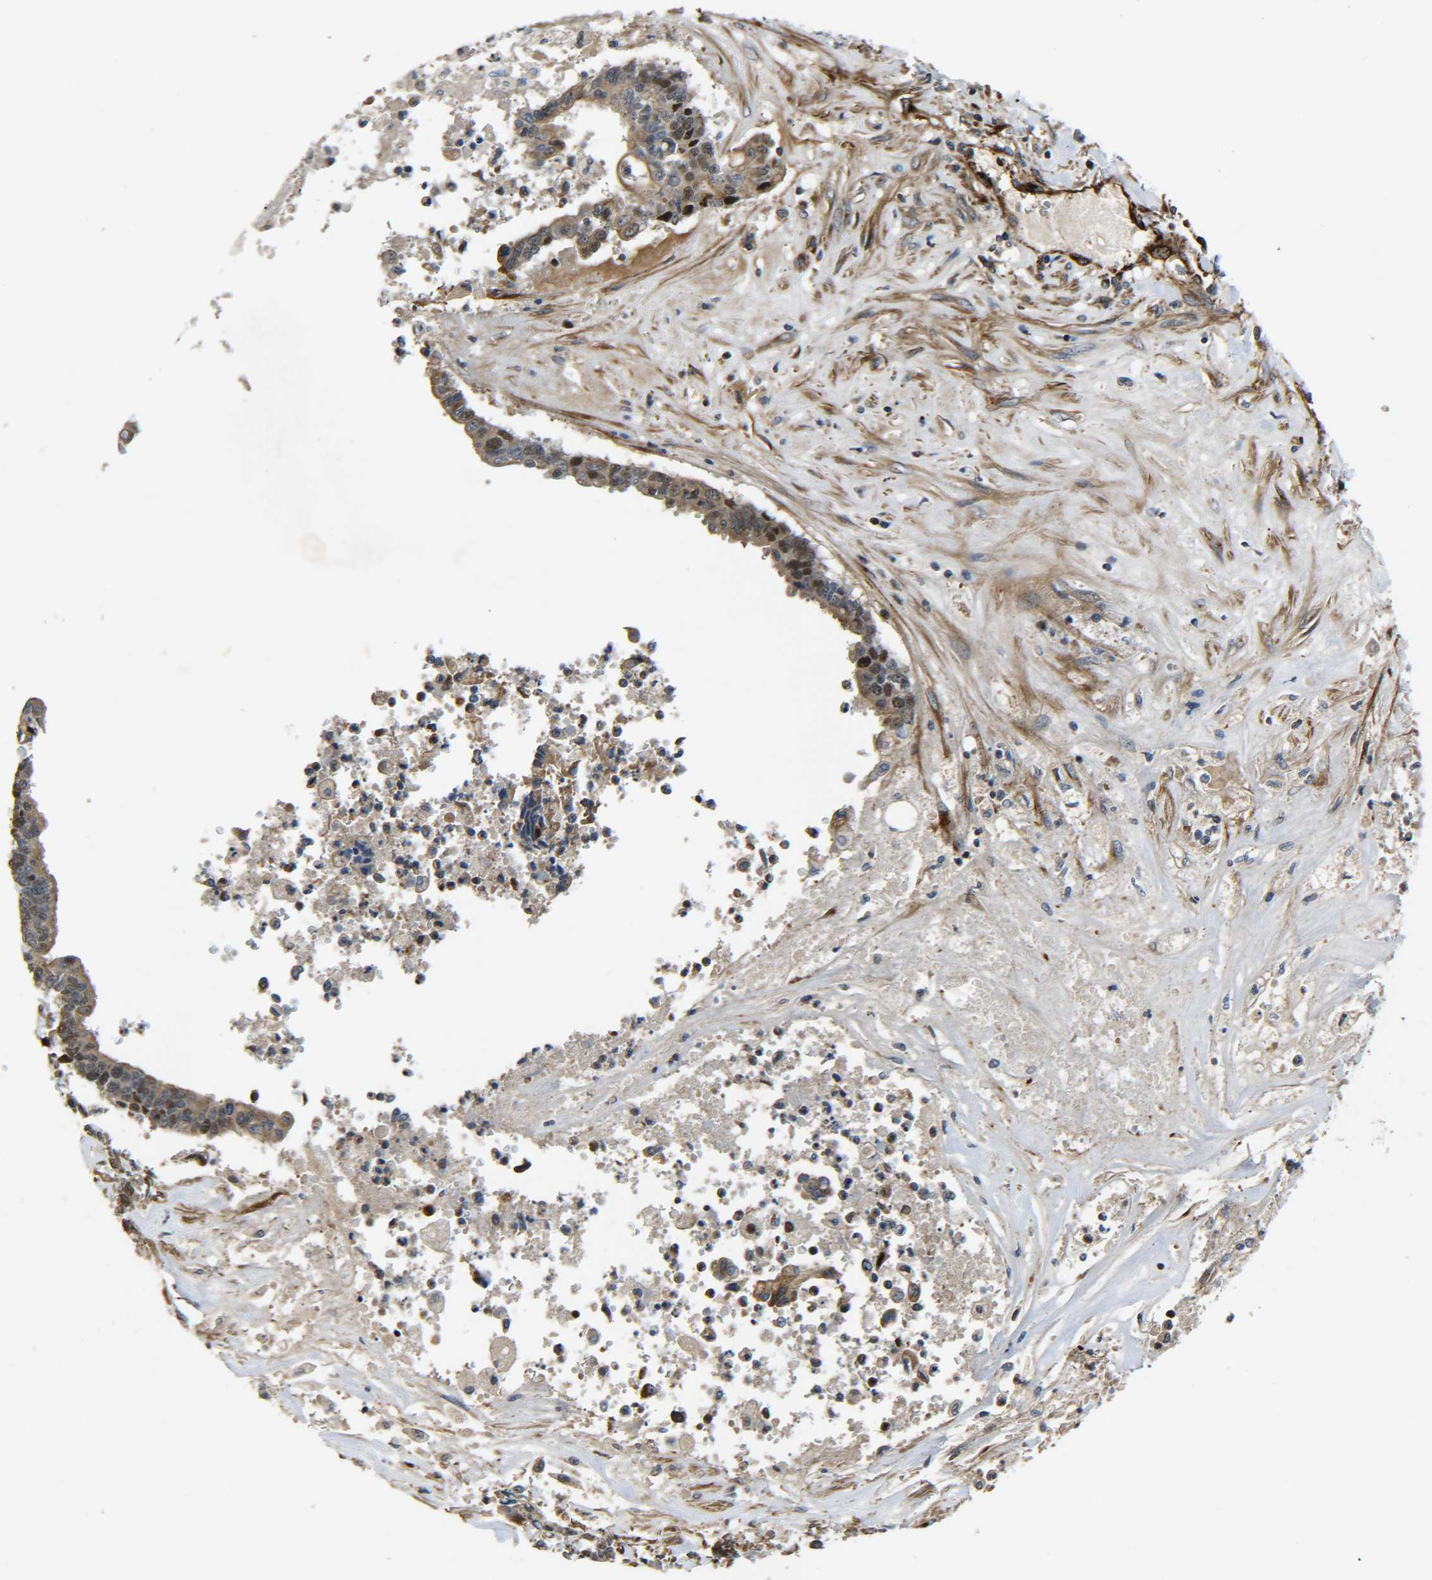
{"staining": {"intensity": "moderate", "quantity": ">75%", "location": "cytoplasmic/membranous,nuclear"}, "tissue": "liver cancer", "cell_type": "Tumor cells", "image_type": "cancer", "snomed": [{"axis": "morphology", "description": "Cholangiocarcinoma"}, {"axis": "topography", "description": "Liver"}], "caption": "Human cholangiocarcinoma (liver) stained for a protein (brown) demonstrates moderate cytoplasmic/membranous and nuclear positive positivity in approximately >75% of tumor cells.", "gene": "ECE1", "patient": {"sex": "male", "age": 57}}